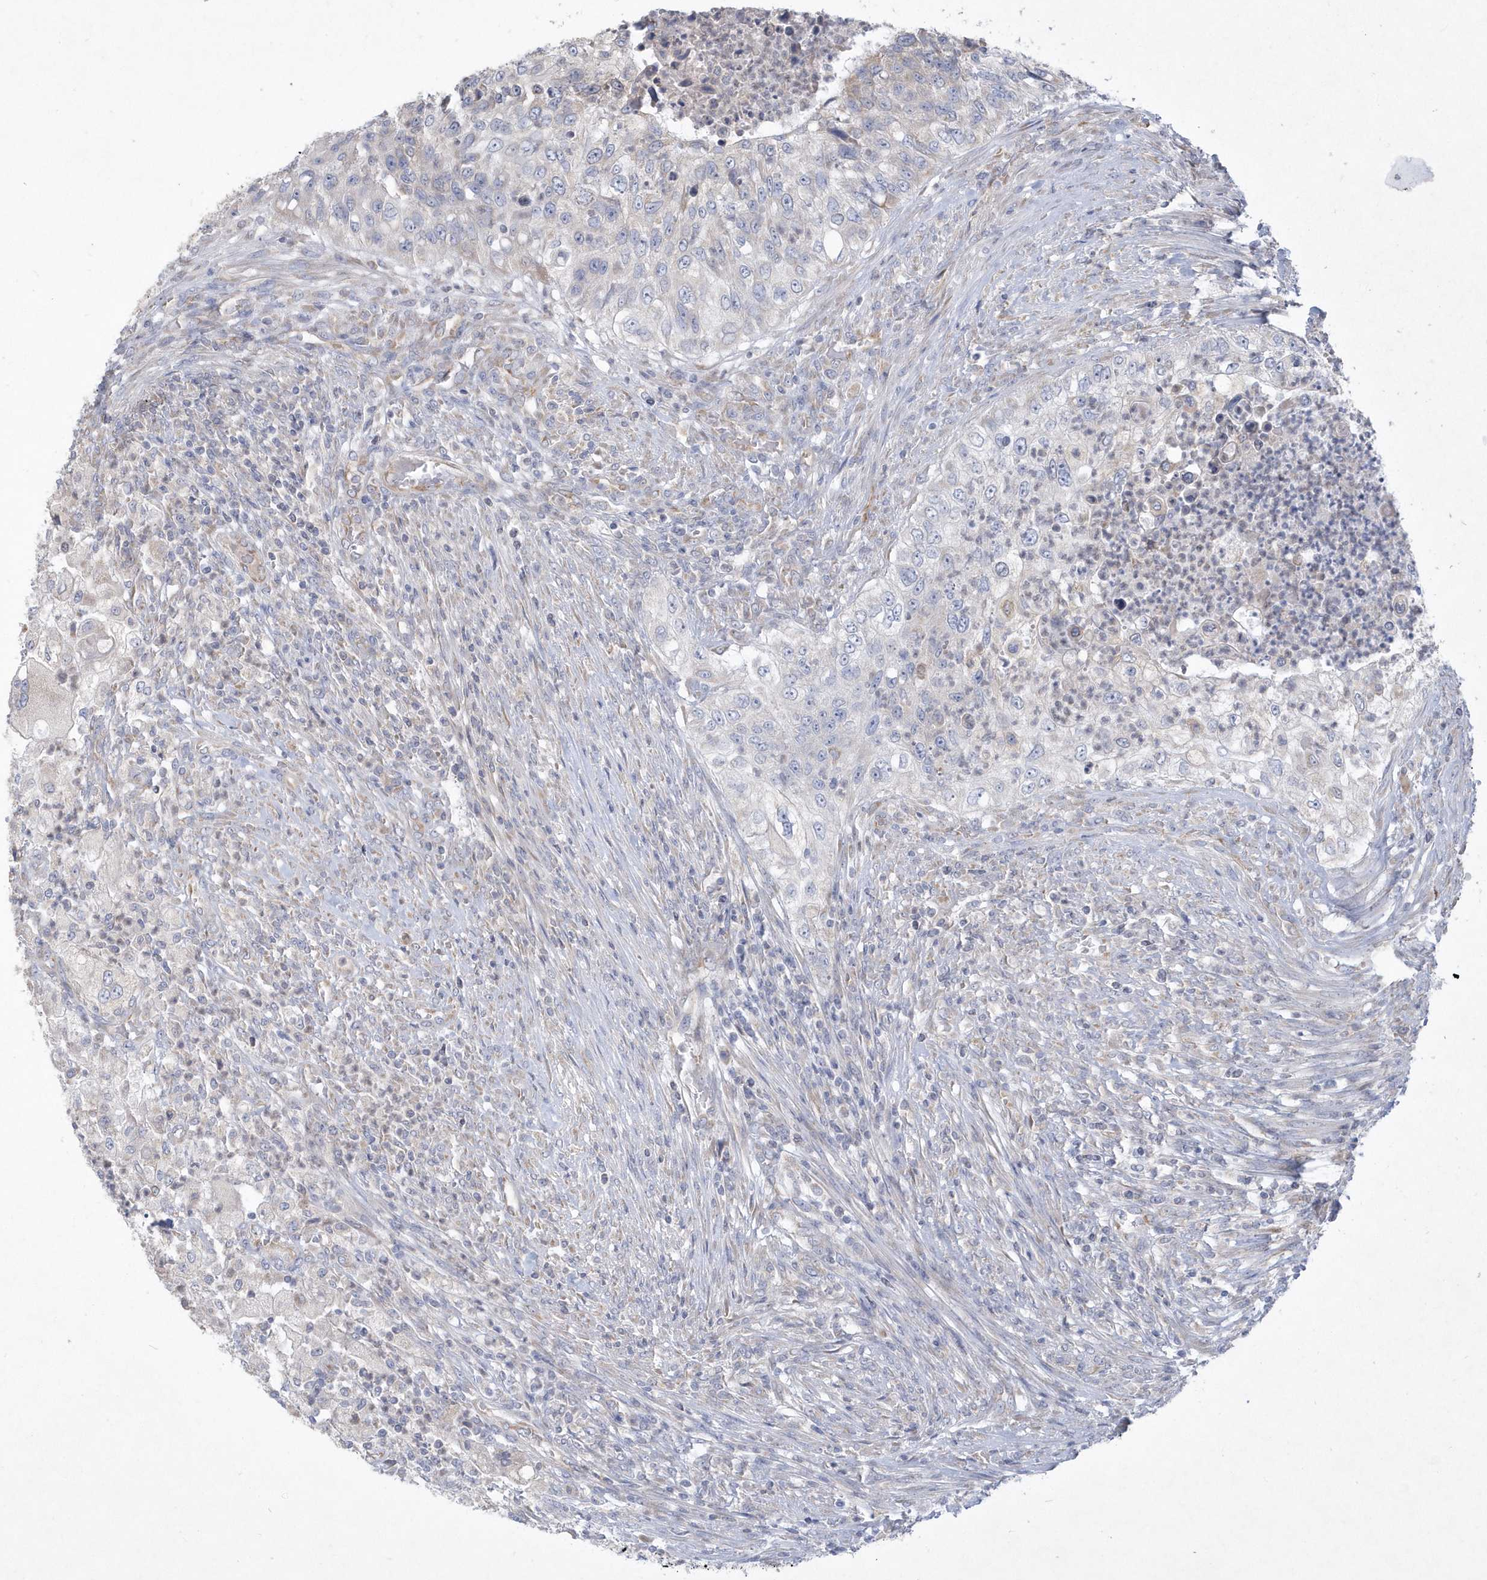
{"staining": {"intensity": "negative", "quantity": "none", "location": "none"}, "tissue": "urothelial cancer", "cell_type": "Tumor cells", "image_type": "cancer", "snomed": [{"axis": "morphology", "description": "Urothelial carcinoma, High grade"}, {"axis": "topography", "description": "Urinary bladder"}], "caption": "Tumor cells show no significant protein expression in urothelial carcinoma (high-grade).", "gene": "DGAT1", "patient": {"sex": "female", "age": 60}}